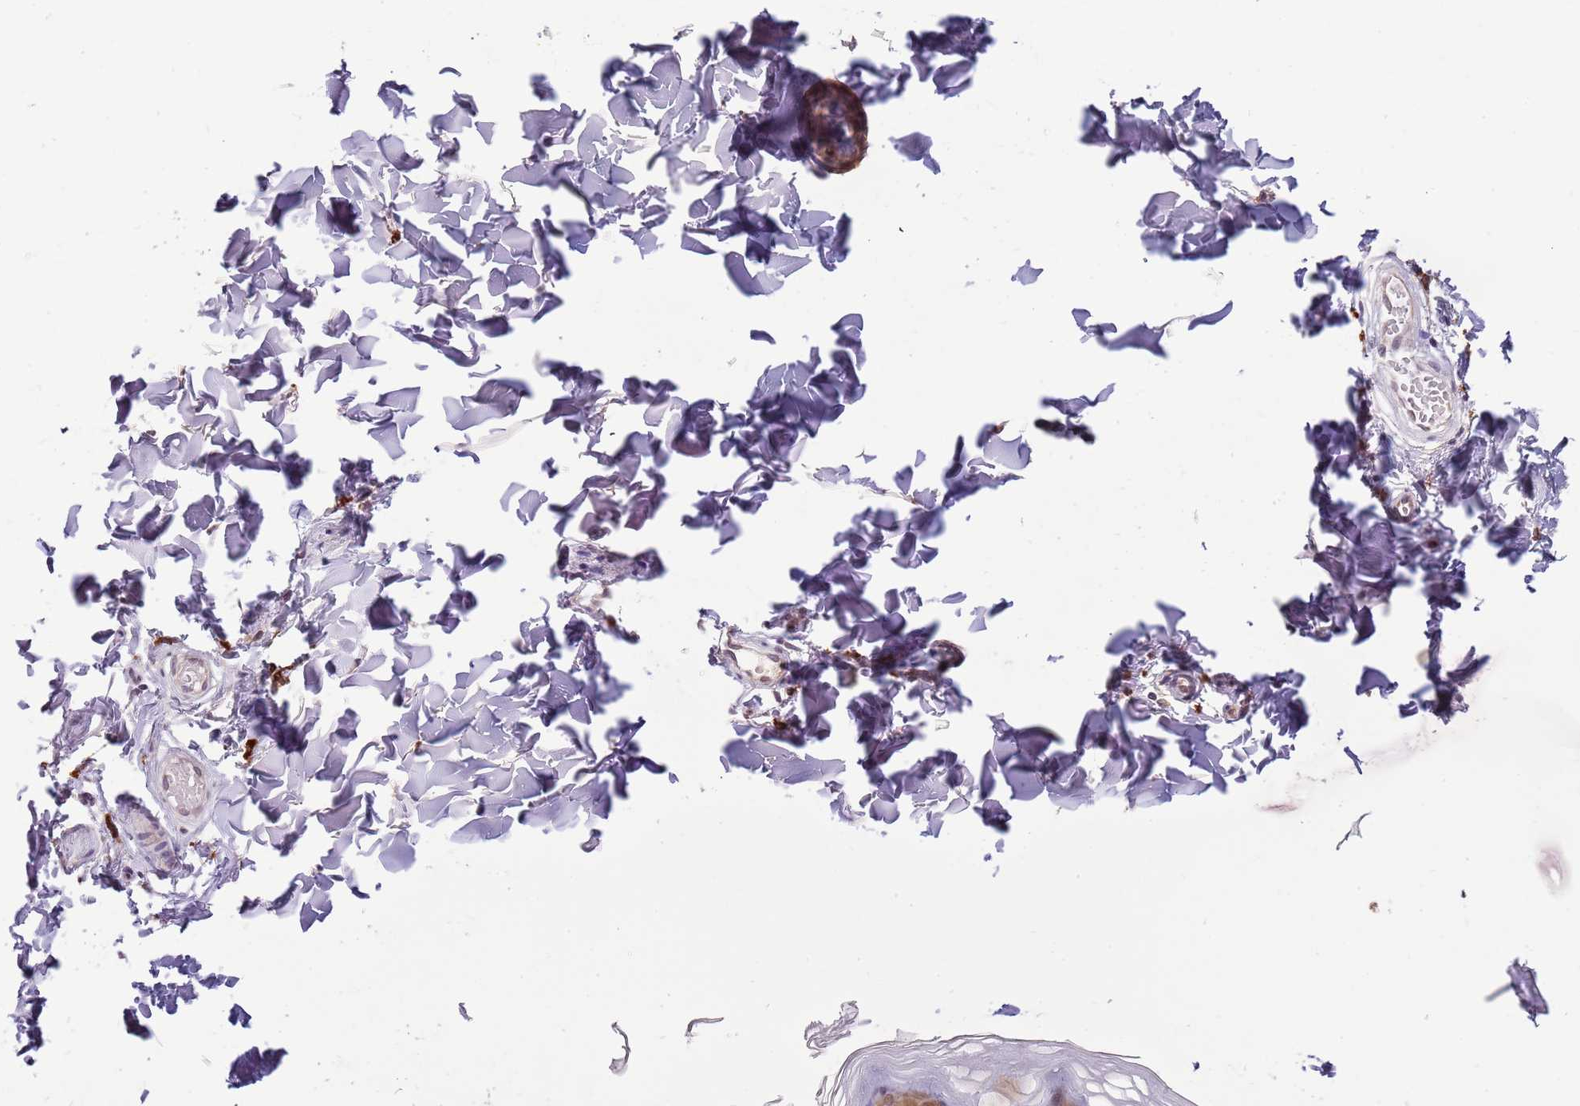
{"staining": {"intensity": "moderate", "quantity": ">75%", "location": "cytoplasmic/membranous"}, "tissue": "skin", "cell_type": "Fibroblasts", "image_type": "normal", "snomed": [{"axis": "morphology", "description": "Normal tissue, NOS"}, {"axis": "topography", "description": "Skin"}], "caption": "Immunohistochemical staining of normal skin shows >75% levels of moderate cytoplasmic/membranous protein expression in approximately >75% of fibroblasts. (Brightfield microscopy of DAB IHC at high magnification).", "gene": "FAM120AOS", "patient": {"sex": "male", "age": 36}}